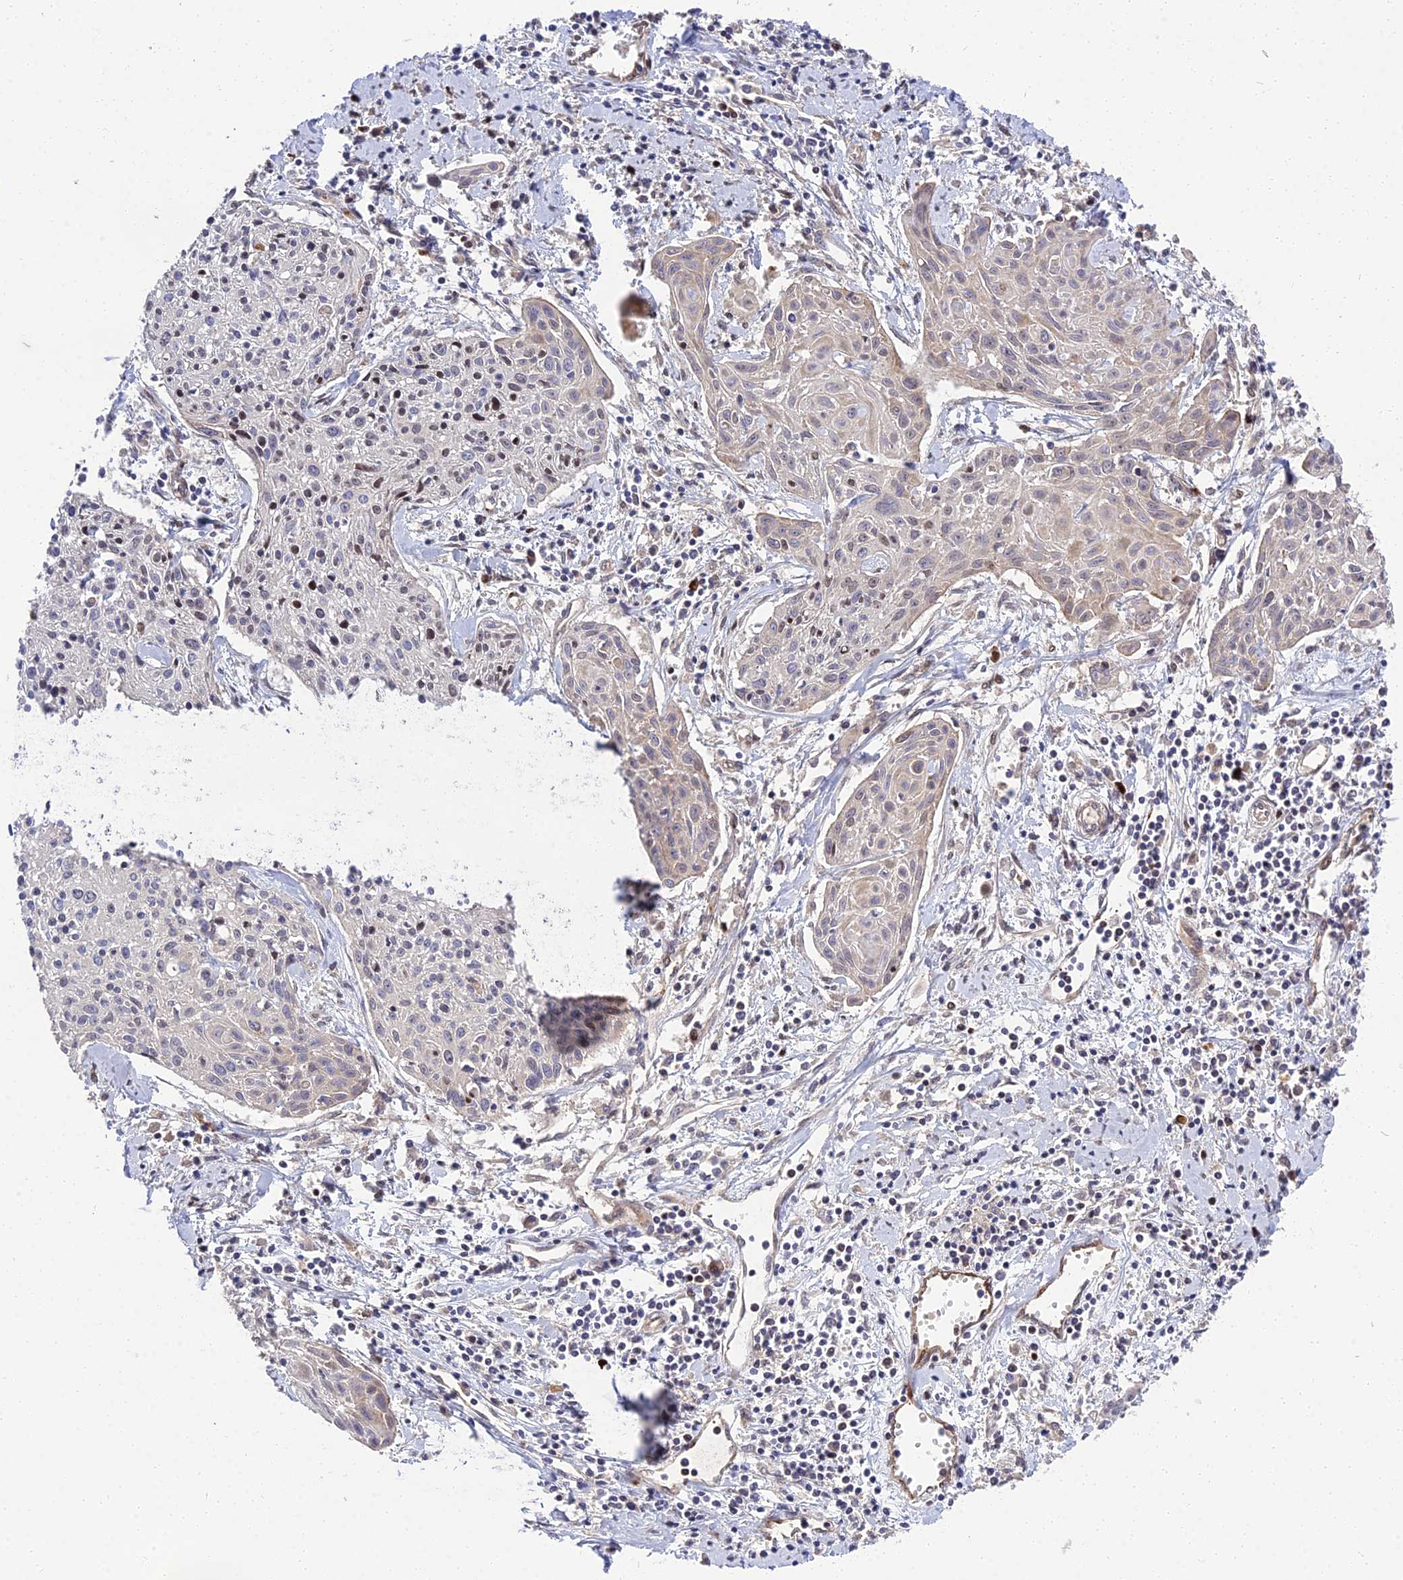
{"staining": {"intensity": "negative", "quantity": "none", "location": "none"}, "tissue": "cervical cancer", "cell_type": "Tumor cells", "image_type": "cancer", "snomed": [{"axis": "morphology", "description": "Squamous cell carcinoma, NOS"}, {"axis": "topography", "description": "Cervix"}], "caption": "Immunohistochemistry (IHC) of human cervical cancer (squamous cell carcinoma) reveals no staining in tumor cells.", "gene": "MFSD2A", "patient": {"sex": "female", "age": 51}}